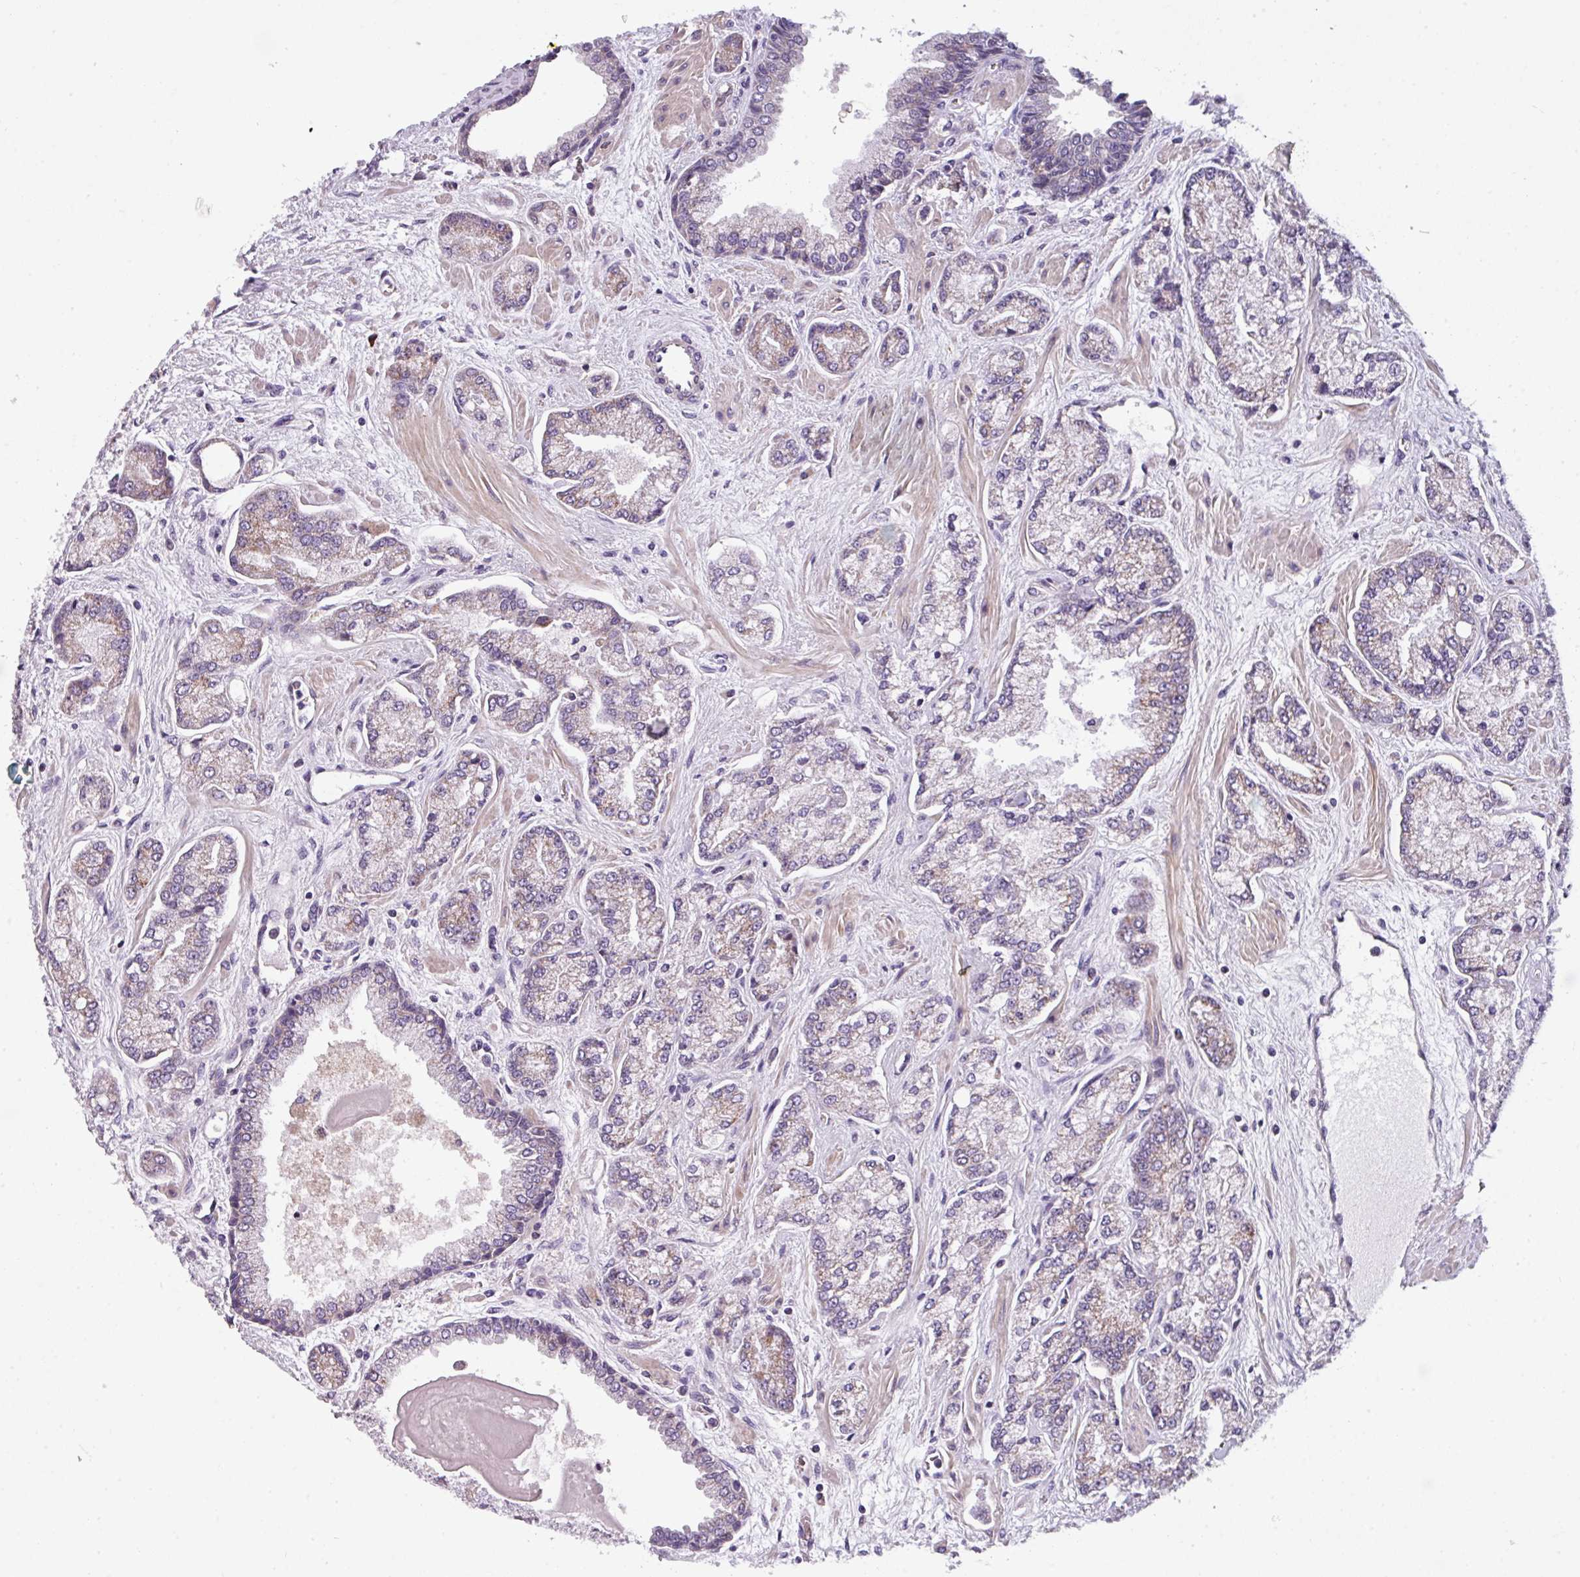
{"staining": {"intensity": "weak", "quantity": "<25%", "location": "cytoplasmic/membranous"}, "tissue": "prostate cancer", "cell_type": "Tumor cells", "image_type": "cancer", "snomed": [{"axis": "morphology", "description": "Adenocarcinoma, High grade"}, {"axis": "topography", "description": "Prostate"}], "caption": "Tumor cells are negative for protein expression in human prostate high-grade adenocarcinoma.", "gene": "C2orf68", "patient": {"sex": "male", "age": 68}}